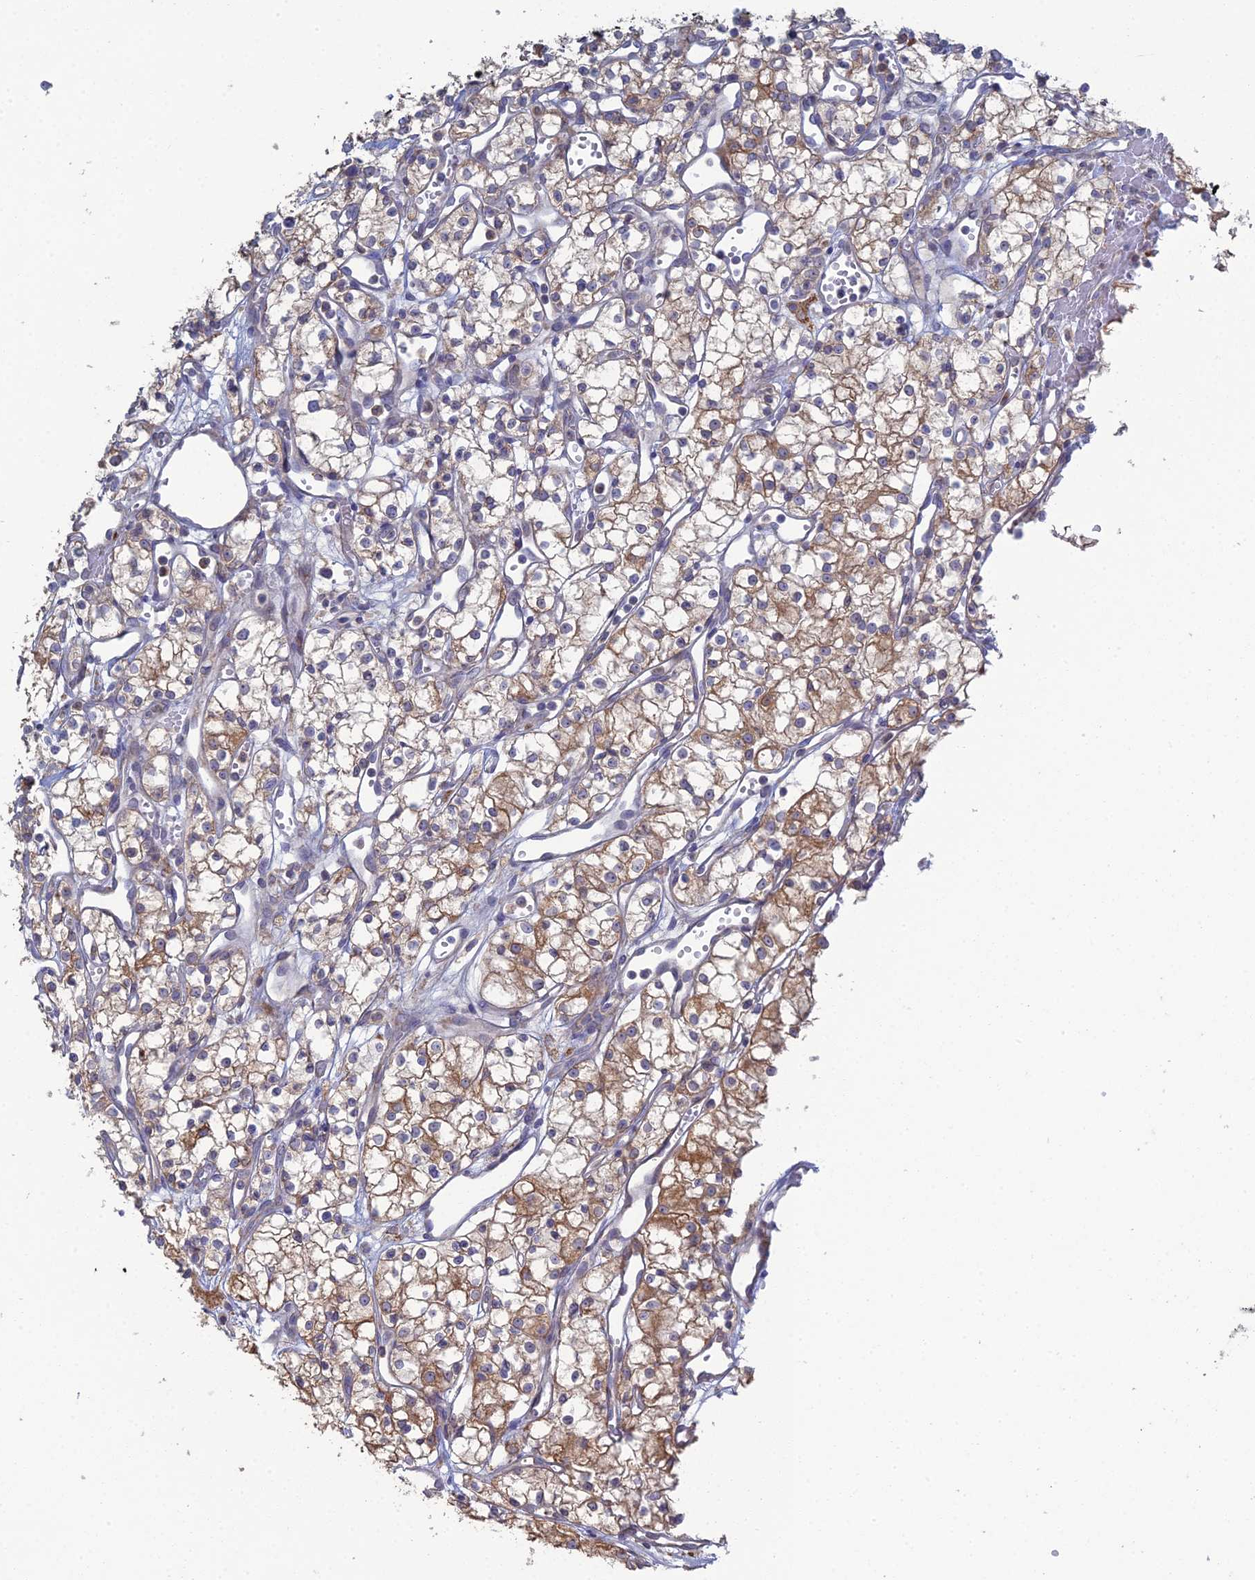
{"staining": {"intensity": "moderate", "quantity": "25%-75%", "location": "cytoplasmic/membranous"}, "tissue": "renal cancer", "cell_type": "Tumor cells", "image_type": "cancer", "snomed": [{"axis": "morphology", "description": "Adenocarcinoma, NOS"}, {"axis": "topography", "description": "Kidney"}], "caption": "Adenocarcinoma (renal) stained with IHC displays moderate cytoplasmic/membranous staining in about 25%-75% of tumor cells.", "gene": "TRAPPC6A", "patient": {"sex": "male", "age": 59}}